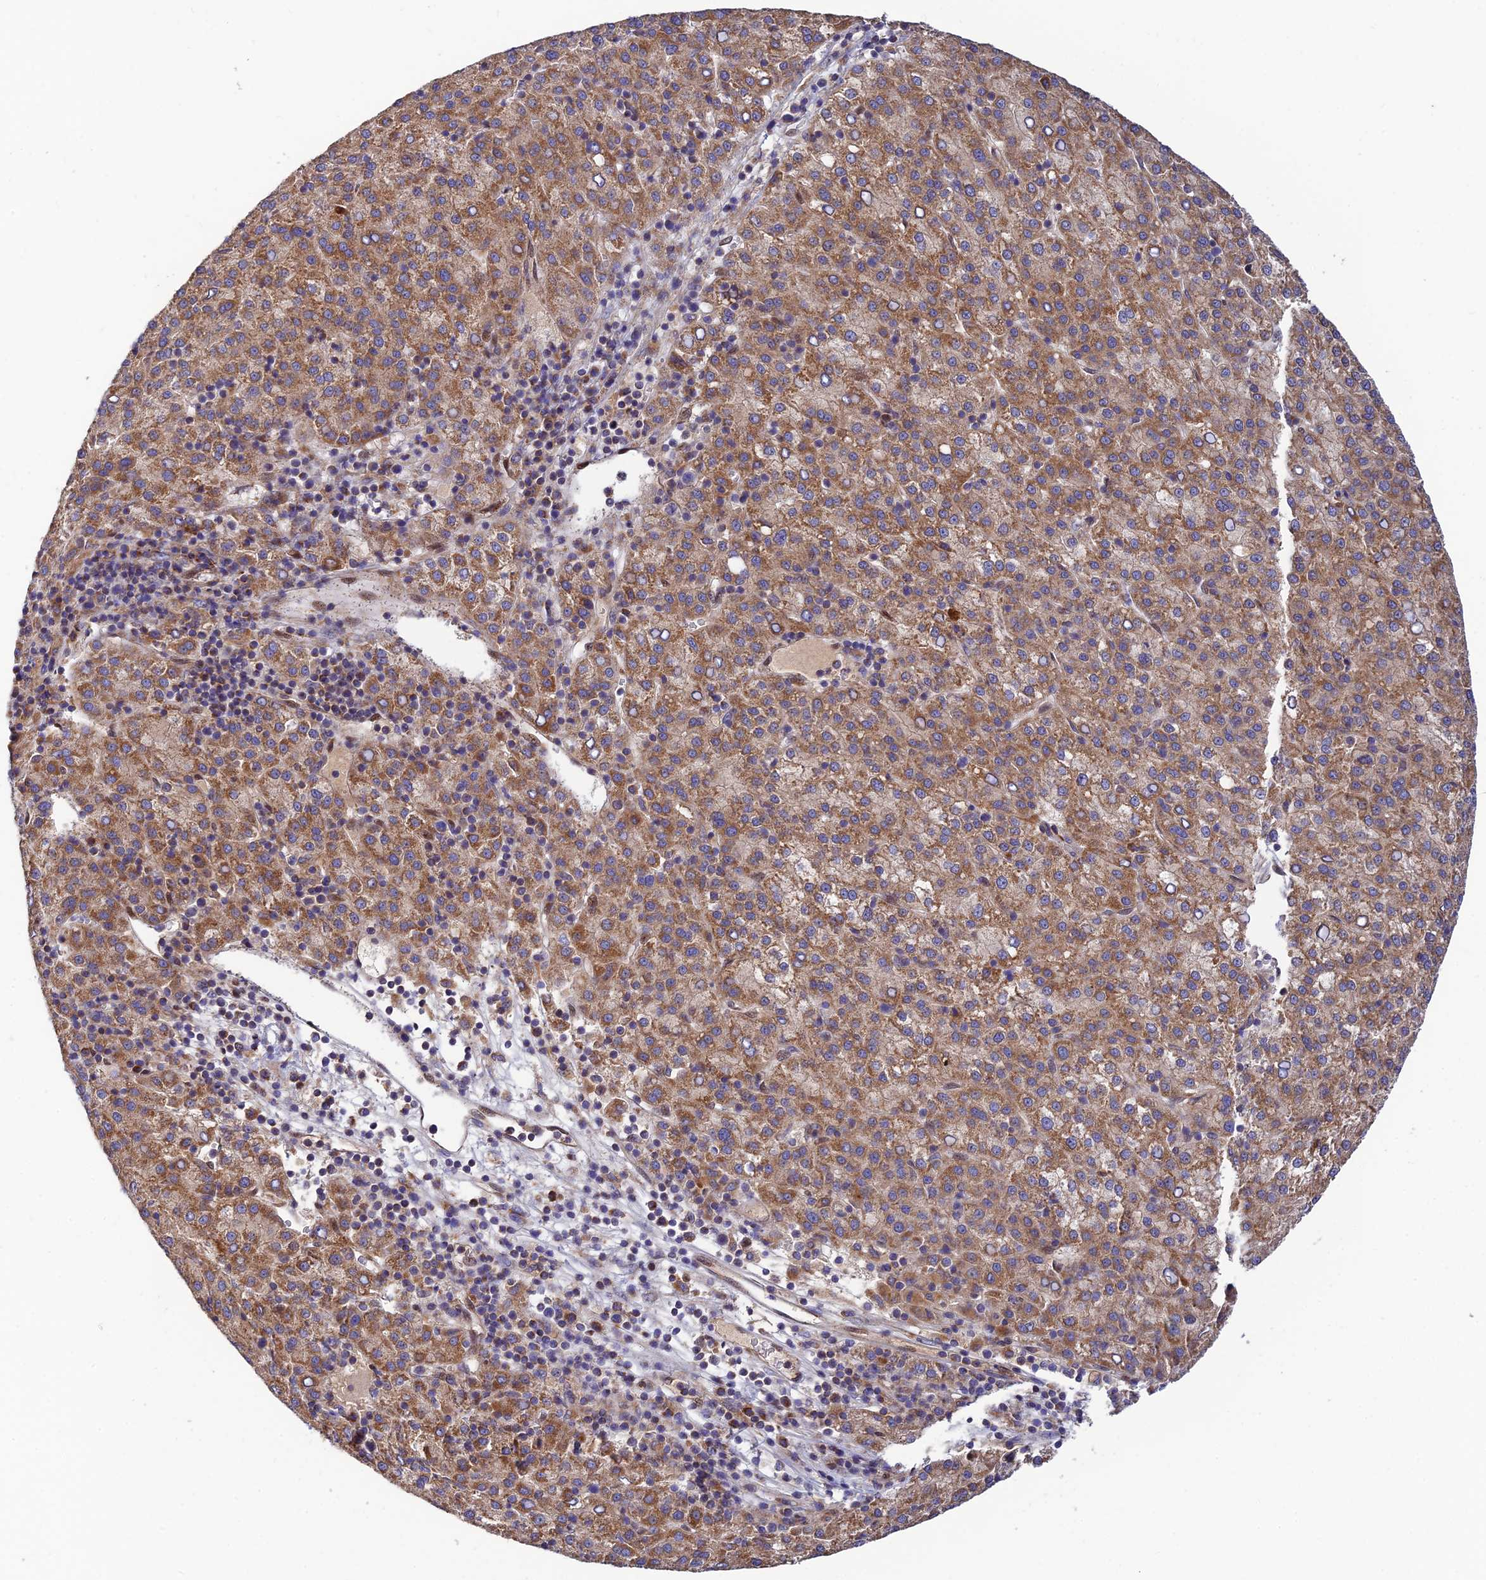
{"staining": {"intensity": "strong", "quantity": ">75%", "location": "cytoplasmic/membranous"}, "tissue": "liver cancer", "cell_type": "Tumor cells", "image_type": "cancer", "snomed": [{"axis": "morphology", "description": "Carcinoma, Hepatocellular, NOS"}, {"axis": "topography", "description": "Liver"}], "caption": "A micrograph of liver cancer (hepatocellular carcinoma) stained for a protein exhibits strong cytoplasmic/membranous brown staining in tumor cells. The protein of interest is stained brown, and the nuclei are stained in blue (DAB IHC with brightfield microscopy, high magnification).", "gene": "PODNL1", "patient": {"sex": "female", "age": 58}}